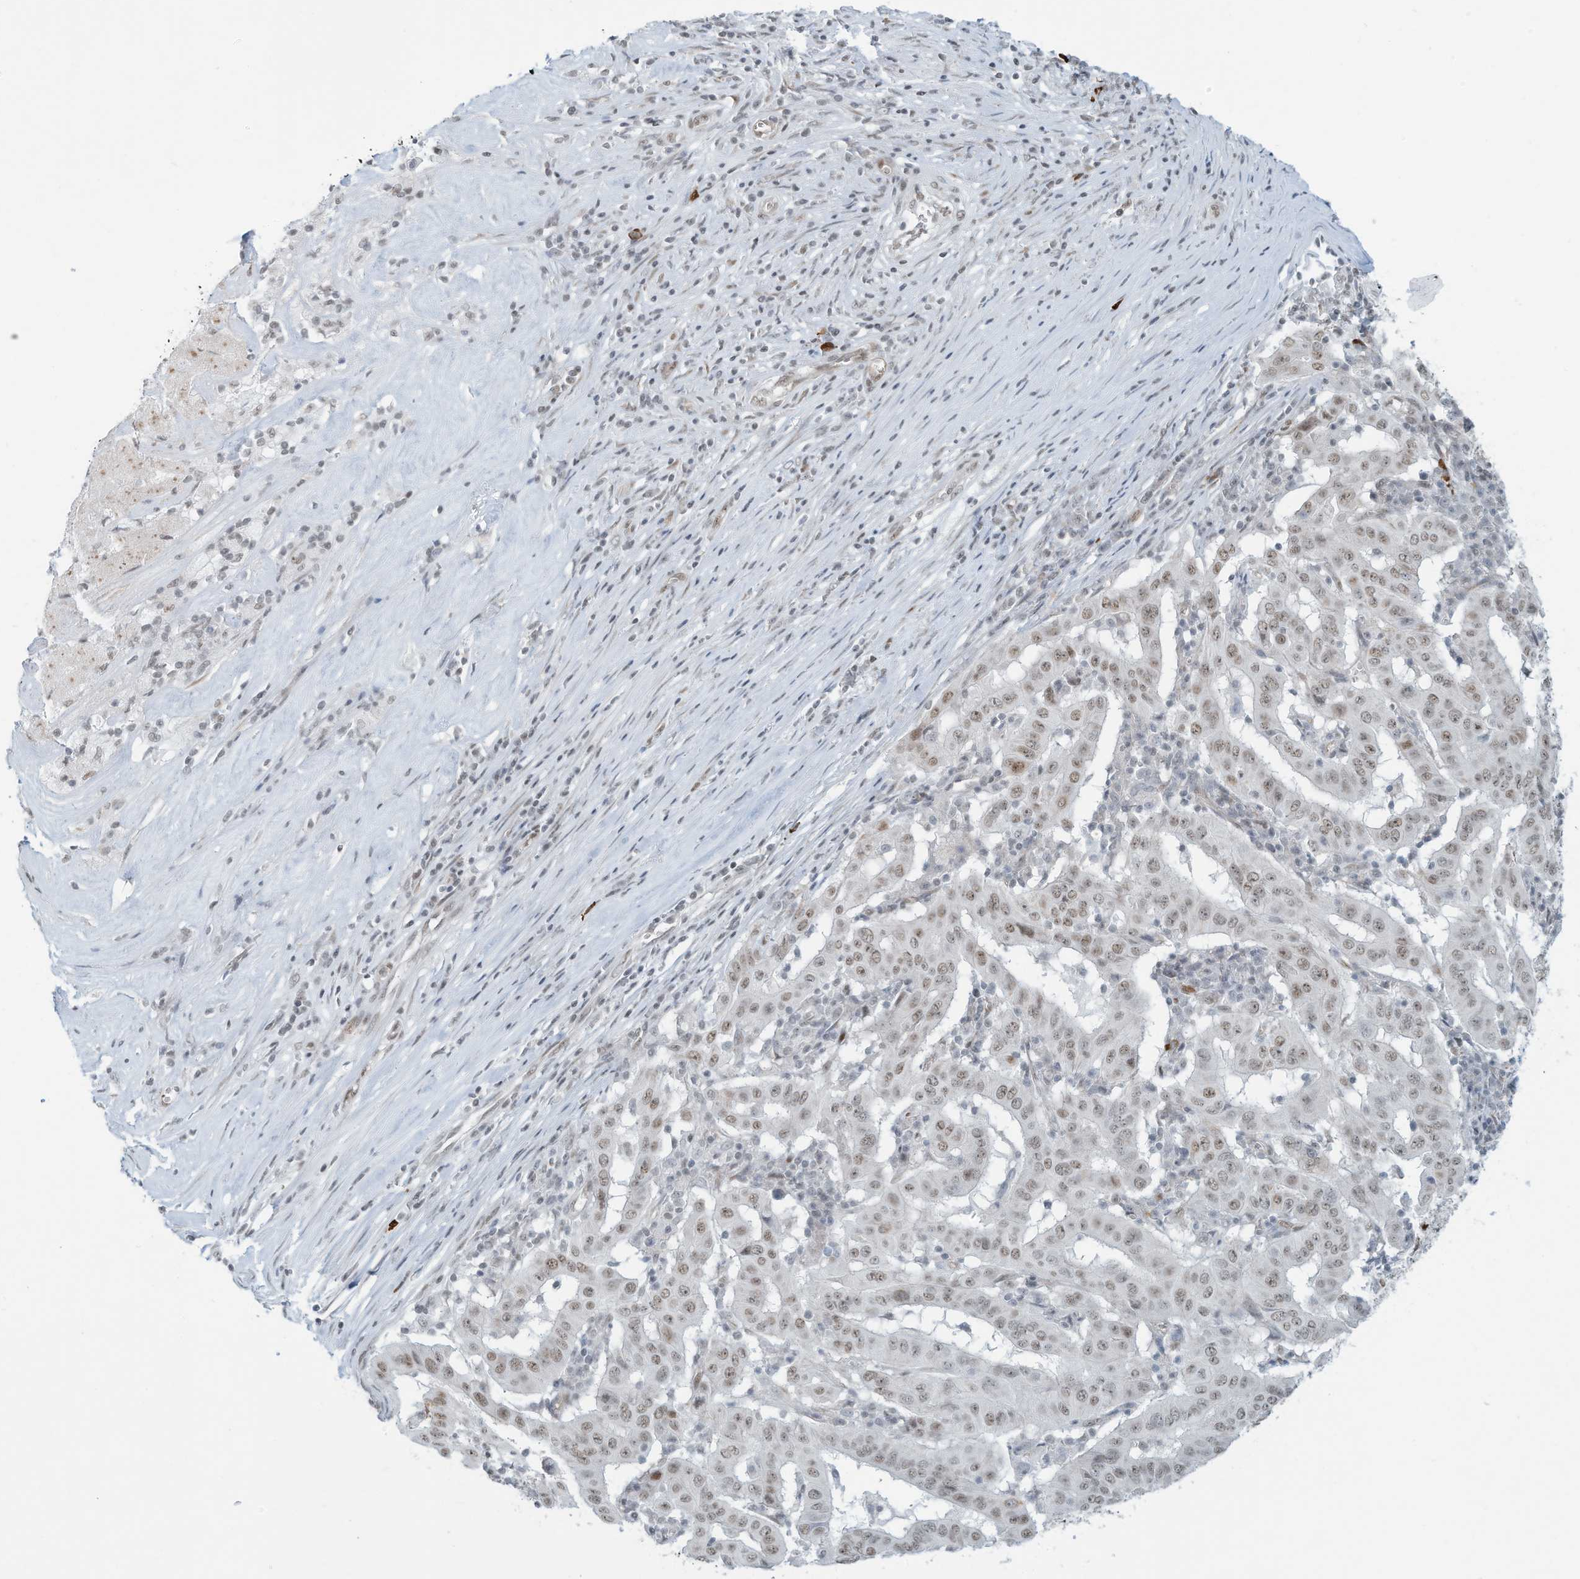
{"staining": {"intensity": "moderate", "quantity": ">75%", "location": "nuclear"}, "tissue": "pancreatic cancer", "cell_type": "Tumor cells", "image_type": "cancer", "snomed": [{"axis": "morphology", "description": "Adenocarcinoma, NOS"}, {"axis": "topography", "description": "Pancreas"}], "caption": "The micrograph displays staining of pancreatic adenocarcinoma, revealing moderate nuclear protein positivity (brown color) within tumor cells.", "gene": "SARNP", "patient": {"sex": "male", "age": 63}}